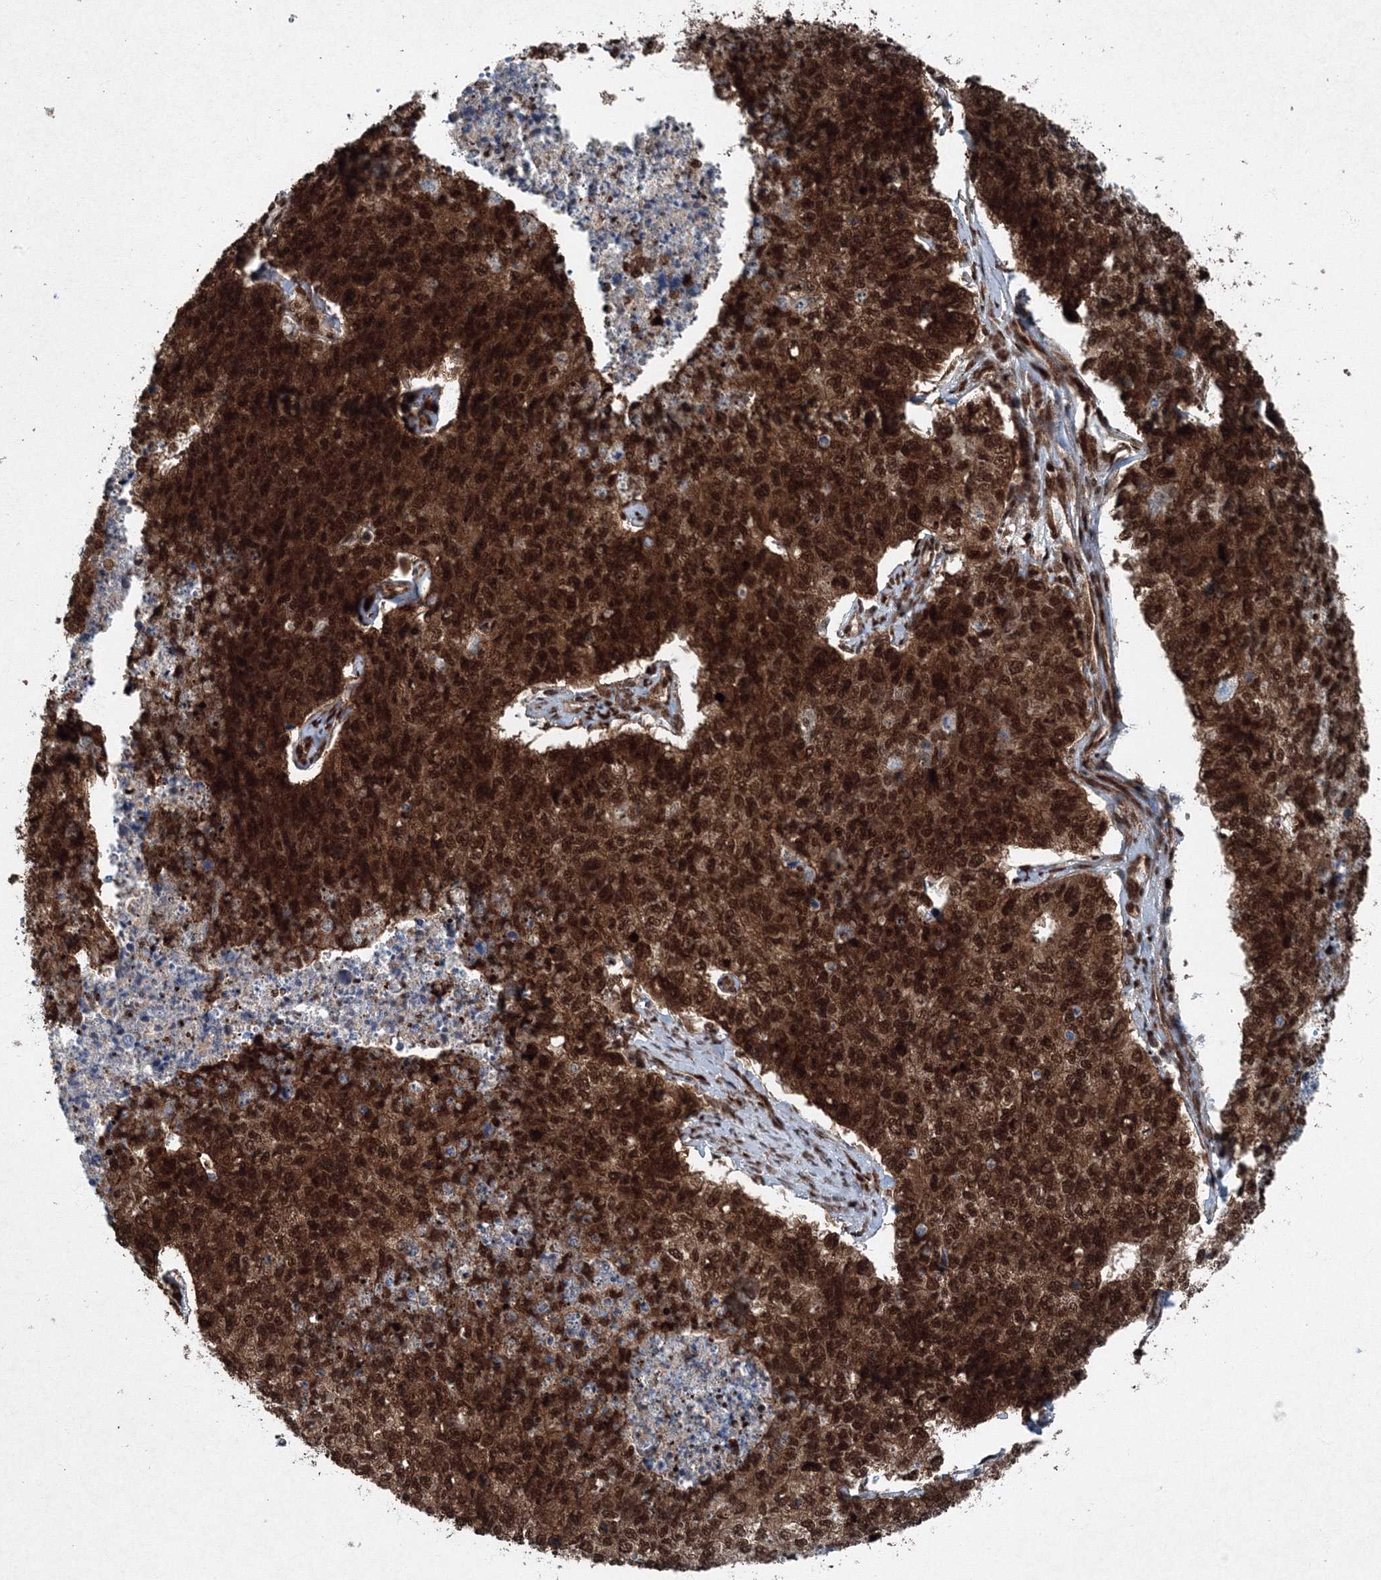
{"staining": {"intensity": "strong", "quantity": ">75%", "location": "cytoplasmic/membranous,nuclear"}, "tissue": "cervical cancer", "cell_type": "Tumor cells", "image_type": "cancer", "snomed": [{"axis": "morphology", "description": "Squamous cell carcinoma, NOS"}, {"axis": "topography", "description": "Cervix"}], "caption": "The micrograph displays staining of squamous cell carcinoma (cervical), revealing strong cytoplasmic/membranous and nuclear protein expression (brown color) within tumor cells. (IHC, brightfield microscopy, high magnification).", "gene": "SNRPC", "patient": {"sex": "female", "age": 63}}